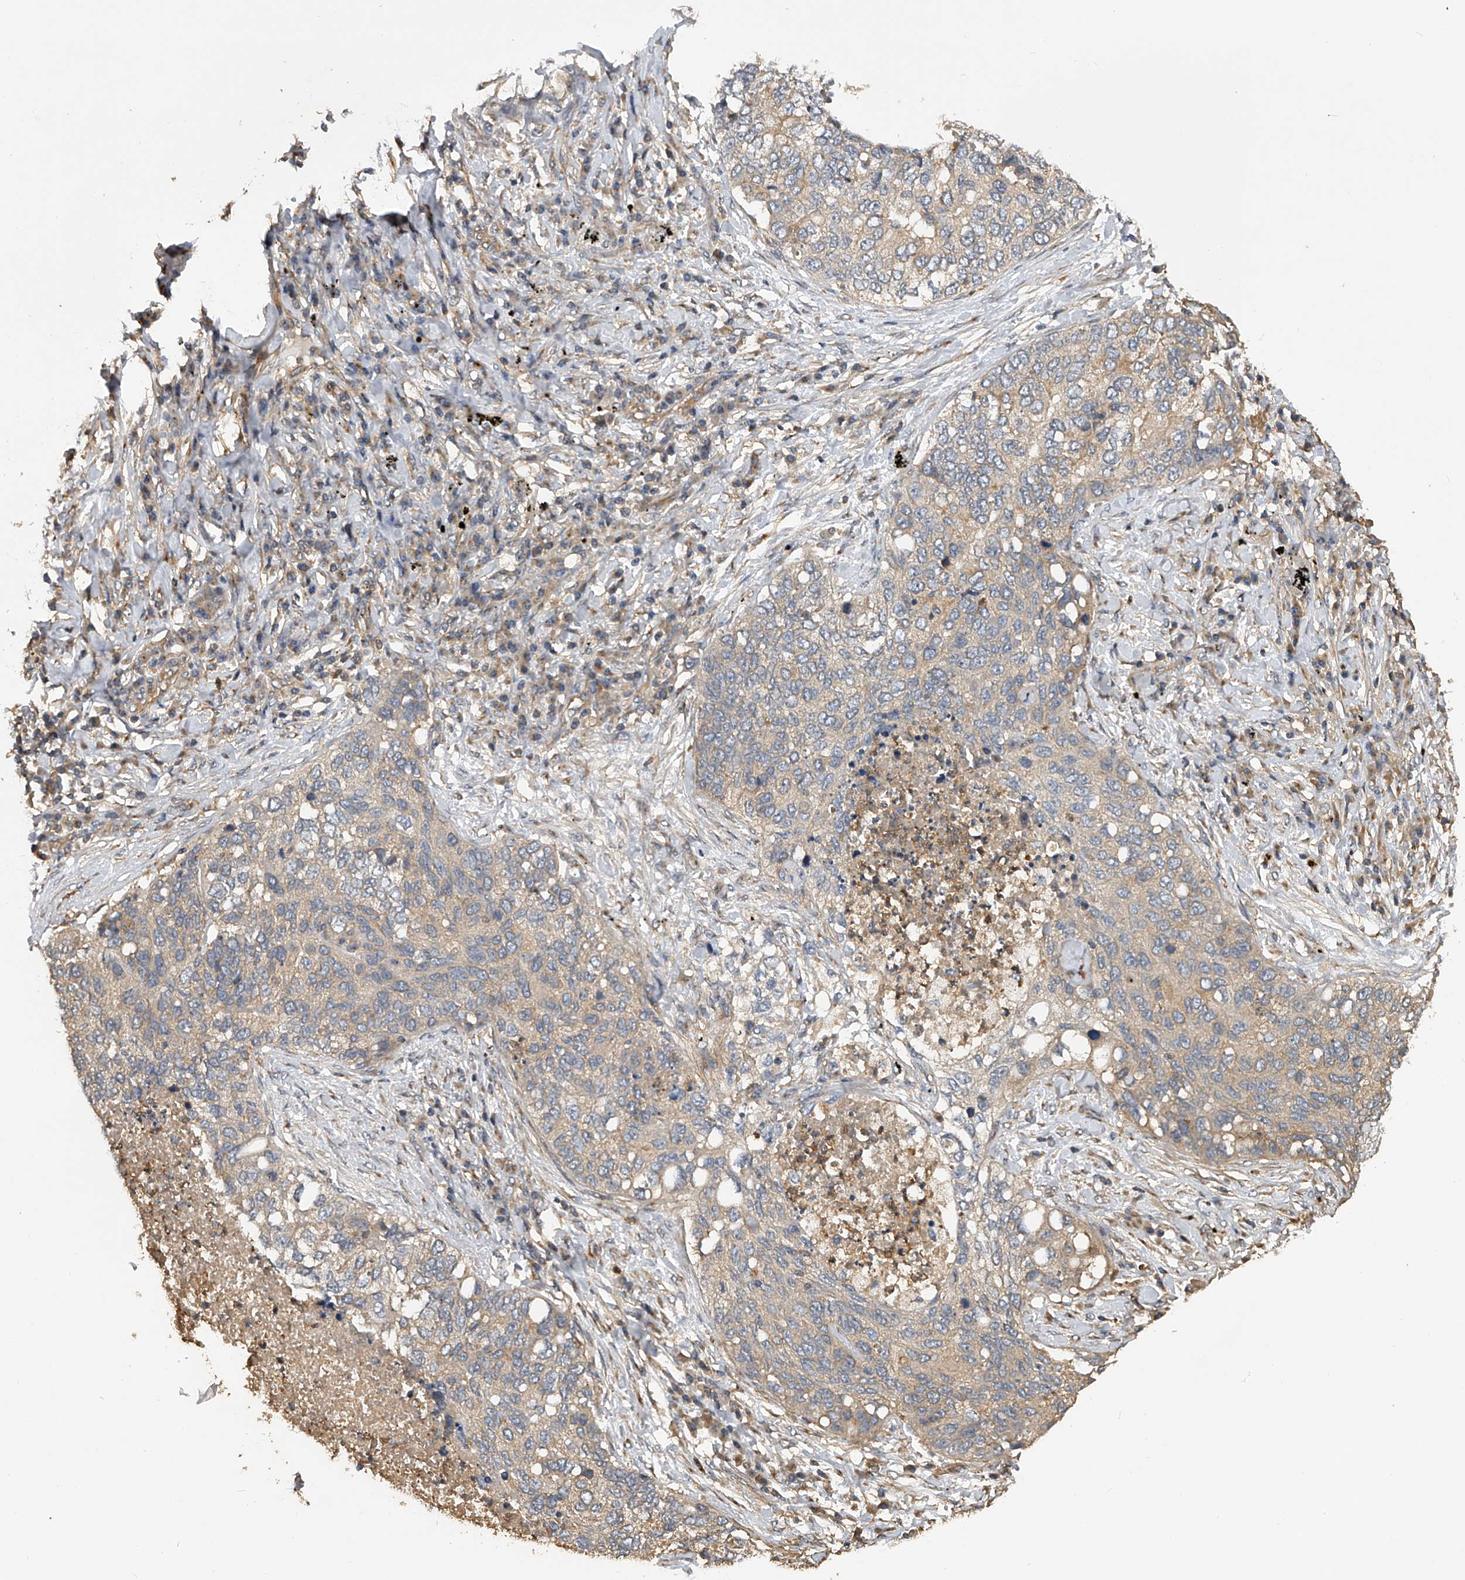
{"staining": {"intensity": "moderate", "quantity": "<25%", "location": "cytoplasmic/membranous"}, "tissue": "lung cancer", "cell_type": "Tumor cells", "image_type": "cancer", "snomed": [{"axis": "morphology", "description": "Squamous cell carcinoma, NOS"}, {"axis": "topography", "description": "Lung"}], "caption": "Protein expression analysis of lung squamous cell carcinoma displays moderate cytoplasmic/membranous positivity in about <25% of tumor cells. (DAB (3,3'-diaminobenzidine) = brown stain, brightfield microscopy at high magnification).", "gene": "PTPRA", "patient": {"sex": "female", "age": 63}}